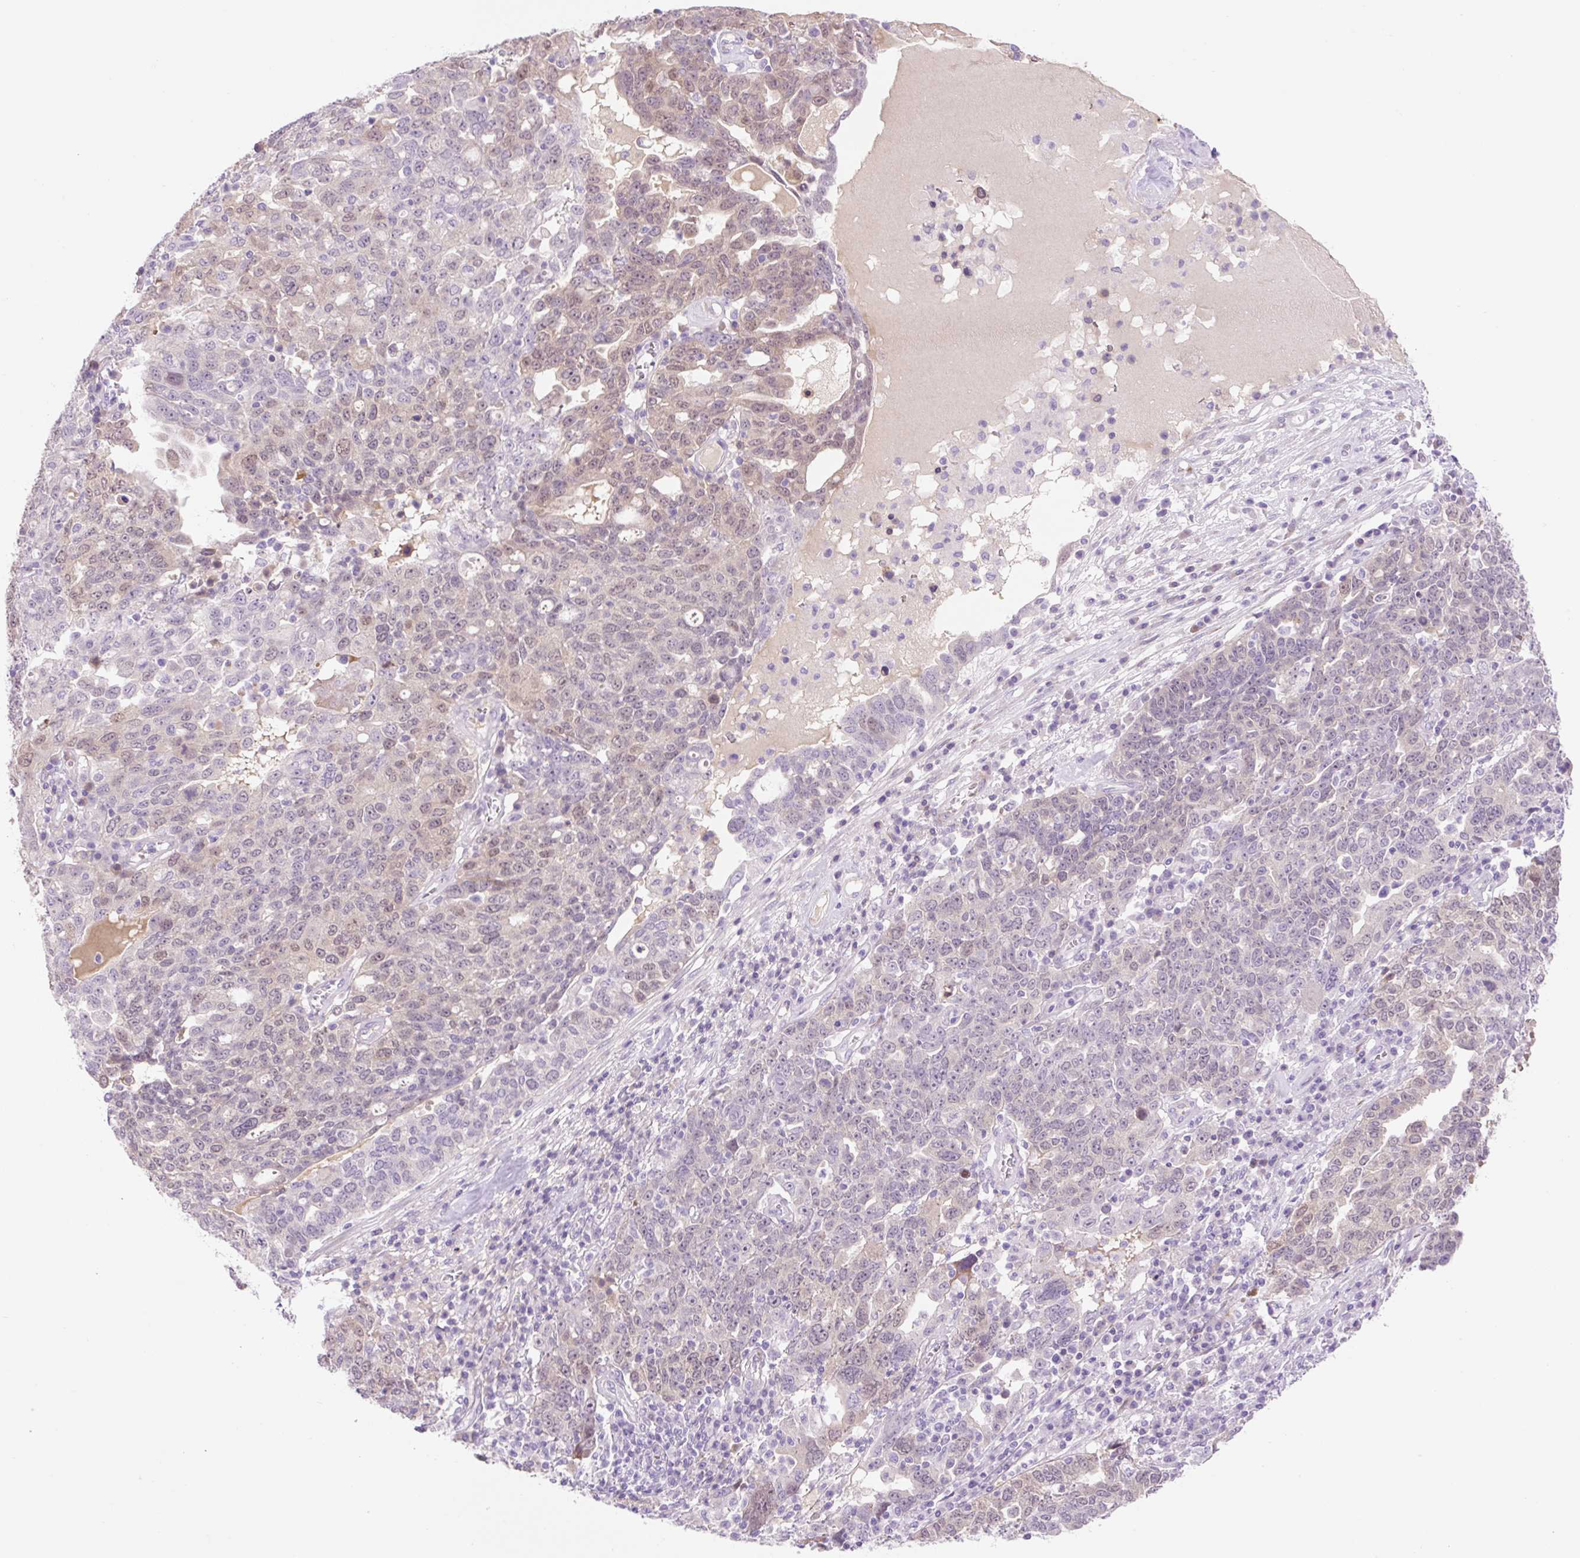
{"staining": {"intensity": "weak", "quantity": "<25%", "location": "nuclear"}, "tissue": "ovarian cancer", "cell_type": "Tumor cells", "image_type": "cancer", "snomed": [{"axis": "morphology", "description": "Carcinoma, endometroid"}, {"axis": "topography", "description": "Ovary"}], "caption": "Immunohistochemical staining of human ovarian endometroid carcinoma shows no significant staining in tumor cells.", "gene": "ZNF121", "patient": {"sex": "female", "age": 62}}